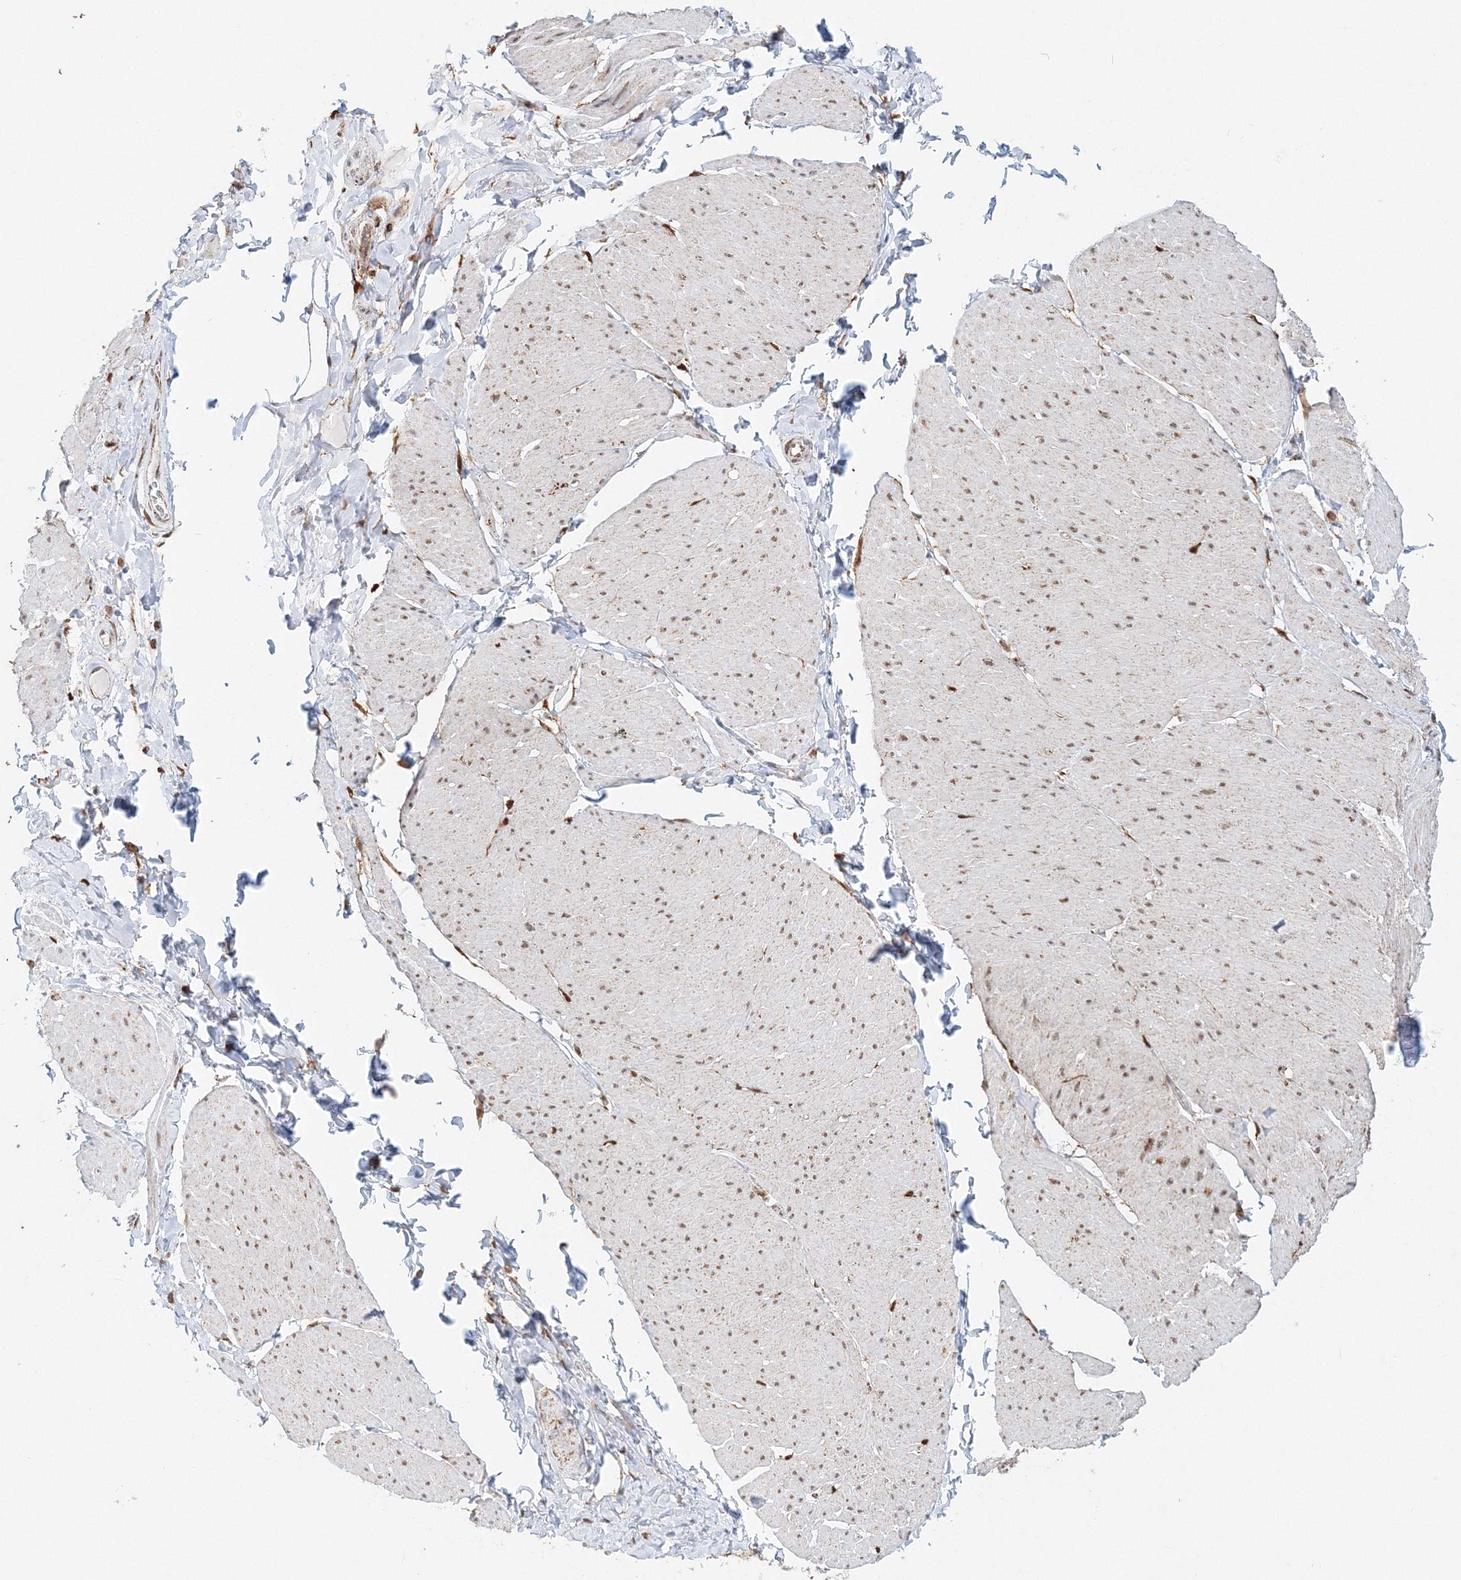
{"staining": {"intensity": "moderate", "quantity": "25%-75%", "location": "nuclear"}, "tissue": "smooth muscle", "cell_type": "Smooth muscle cells", "image_type": "normal", "snomed": [{"axis": "morphology", "description": "Urothelial carcinoma, High grade"}, {"axis": "topography", "description": "Urinary bladder"}], "caption": "Immunohistochemical staining of unremarkable smooth muscle displays moderate nuclear protein staining in about 25%-75% of smooth muscle cells.", "gene": "PSMD6", "patient": {"sex": "male", "age": 46}}